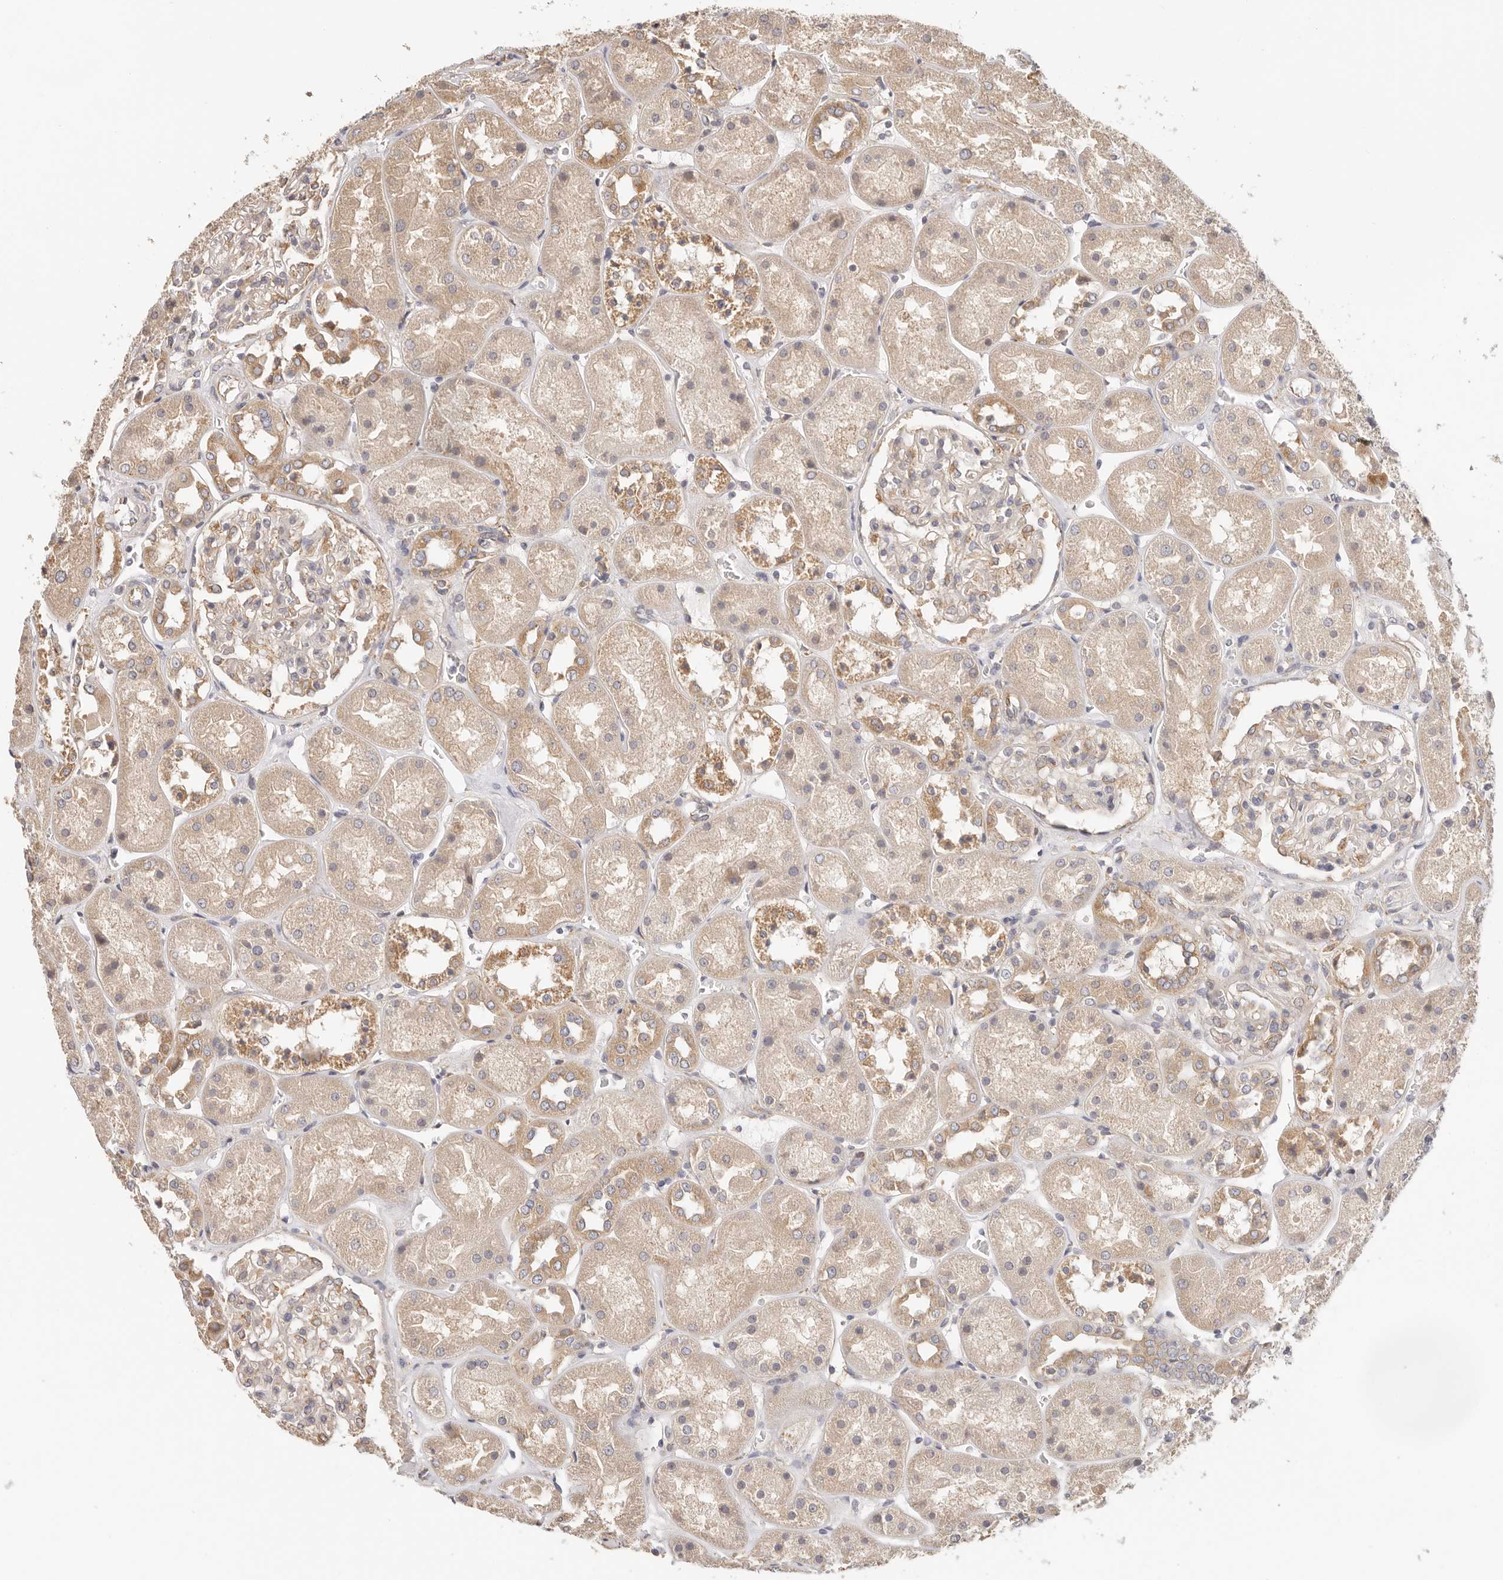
{"staining": {"intensity": "moderate", "quantity": "<25%", "location": "cytoplasmic/membranous"}, "tissue": "kidney", "cell_type": "Cells in glomeruli", "image_type": "normal", "snomed": [{"axis": "morphology", "description": "Normal tissue, NOS"}, {"axis": "topography", "description": "Kidney"}], "caption": "A low amount of moderate cytoplasmic/membranous positivity is present in about <25% of cells in glomeruli in normal kidney. Using DAB (brown) and hematoxylin (blue) stains, captured at high magnification using brightfield microscopy.", "gene": "AFDN", "patient": {"sex": "male", "age": 70}}